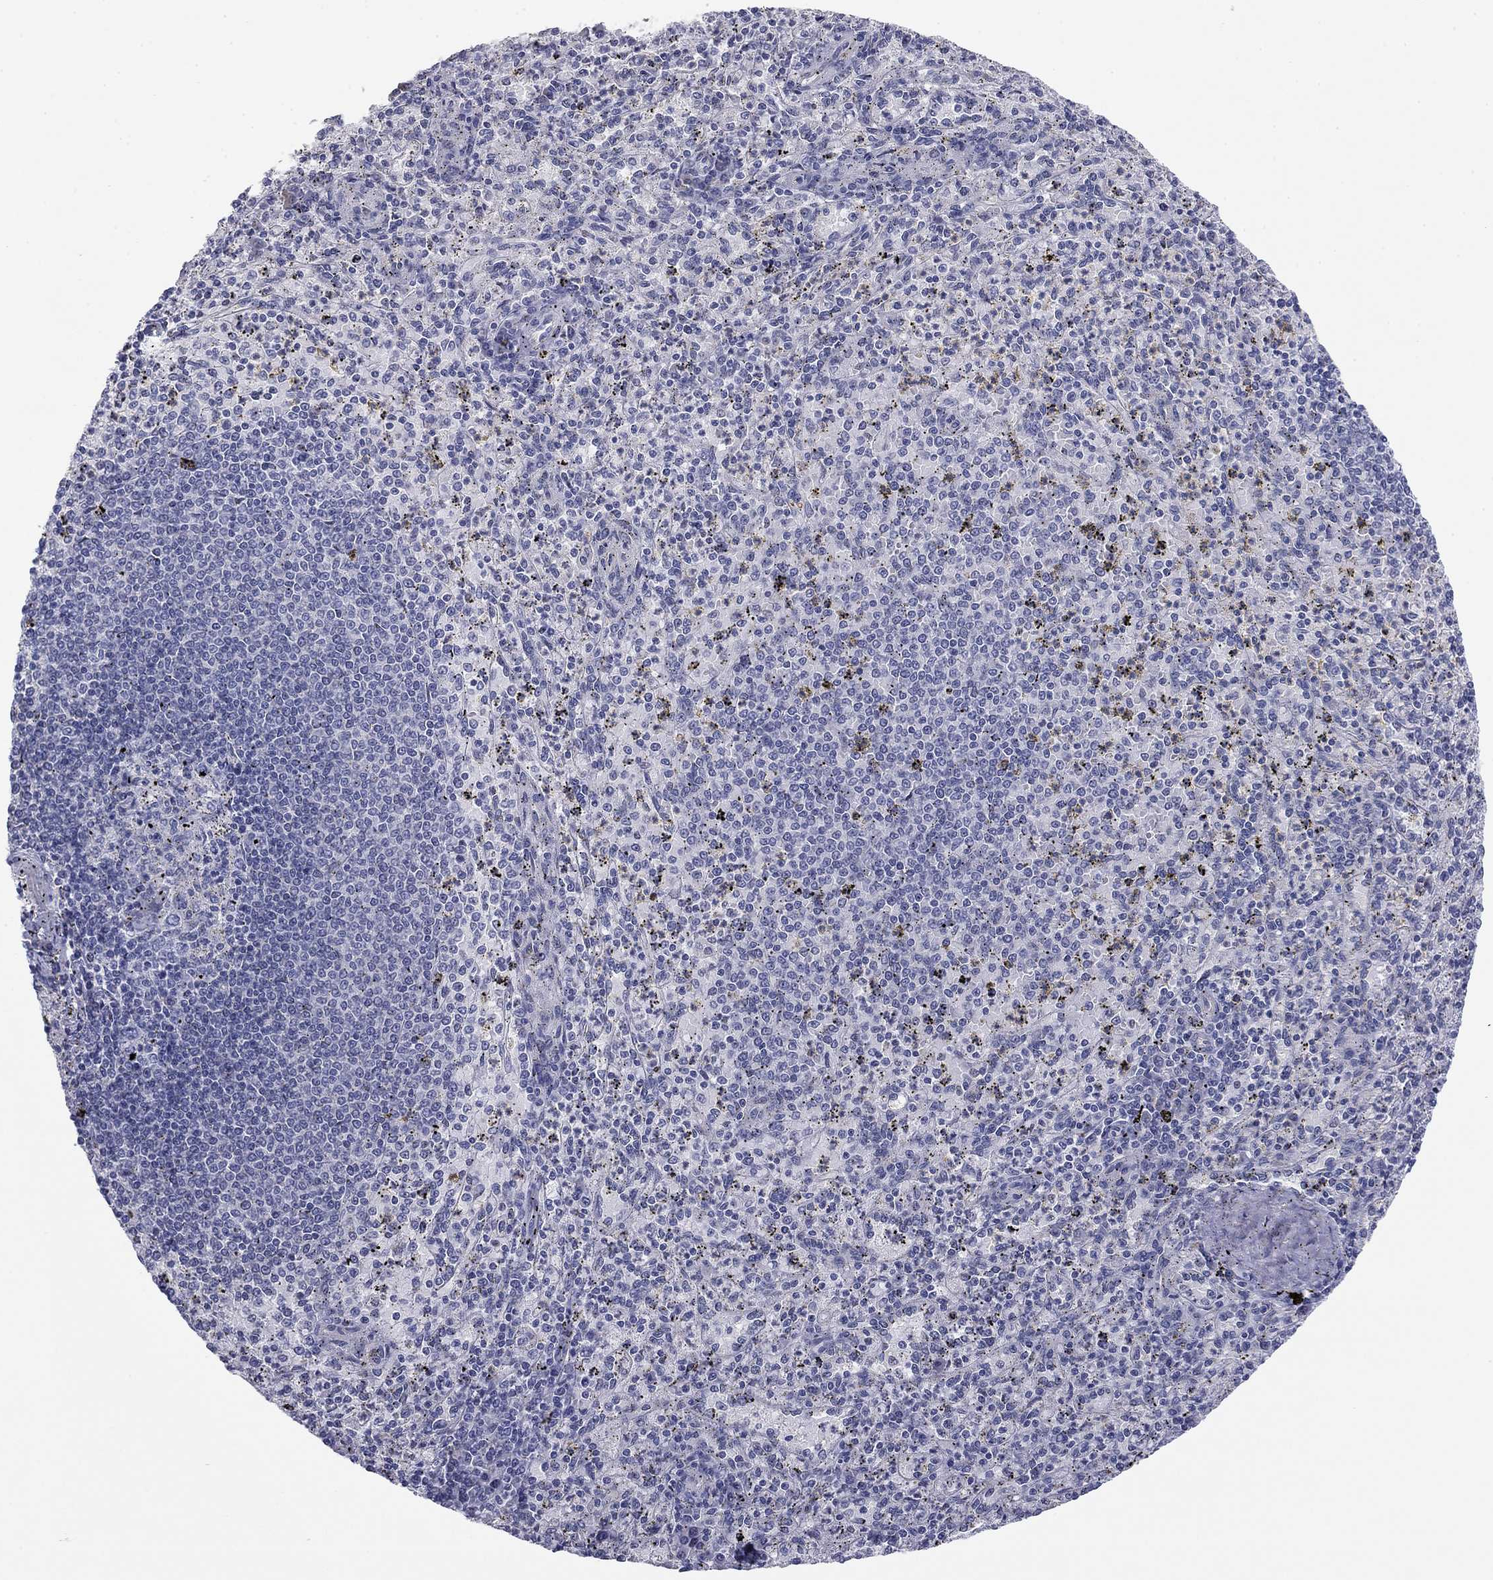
{"staining": {"intensity": "negative", "quantity": "none", "location": "none"}, "tissue": "spleen", "cell_type": "Cells in red pulp", "image_type": "normal", "snomed": [{"axis": "morphology", "description": "Normal tissue, NOS"}, {"axis": "topography", "description": "Spleen"}], "caption": "DAB immunohistochemical staining of normal human spleen exhibits no significant expression in cells in red pulp. (IHC, brightfield microscopy, high magnification).", "gene": "SEPTIN3", "patient": {"sex": "male", "age": 60}}